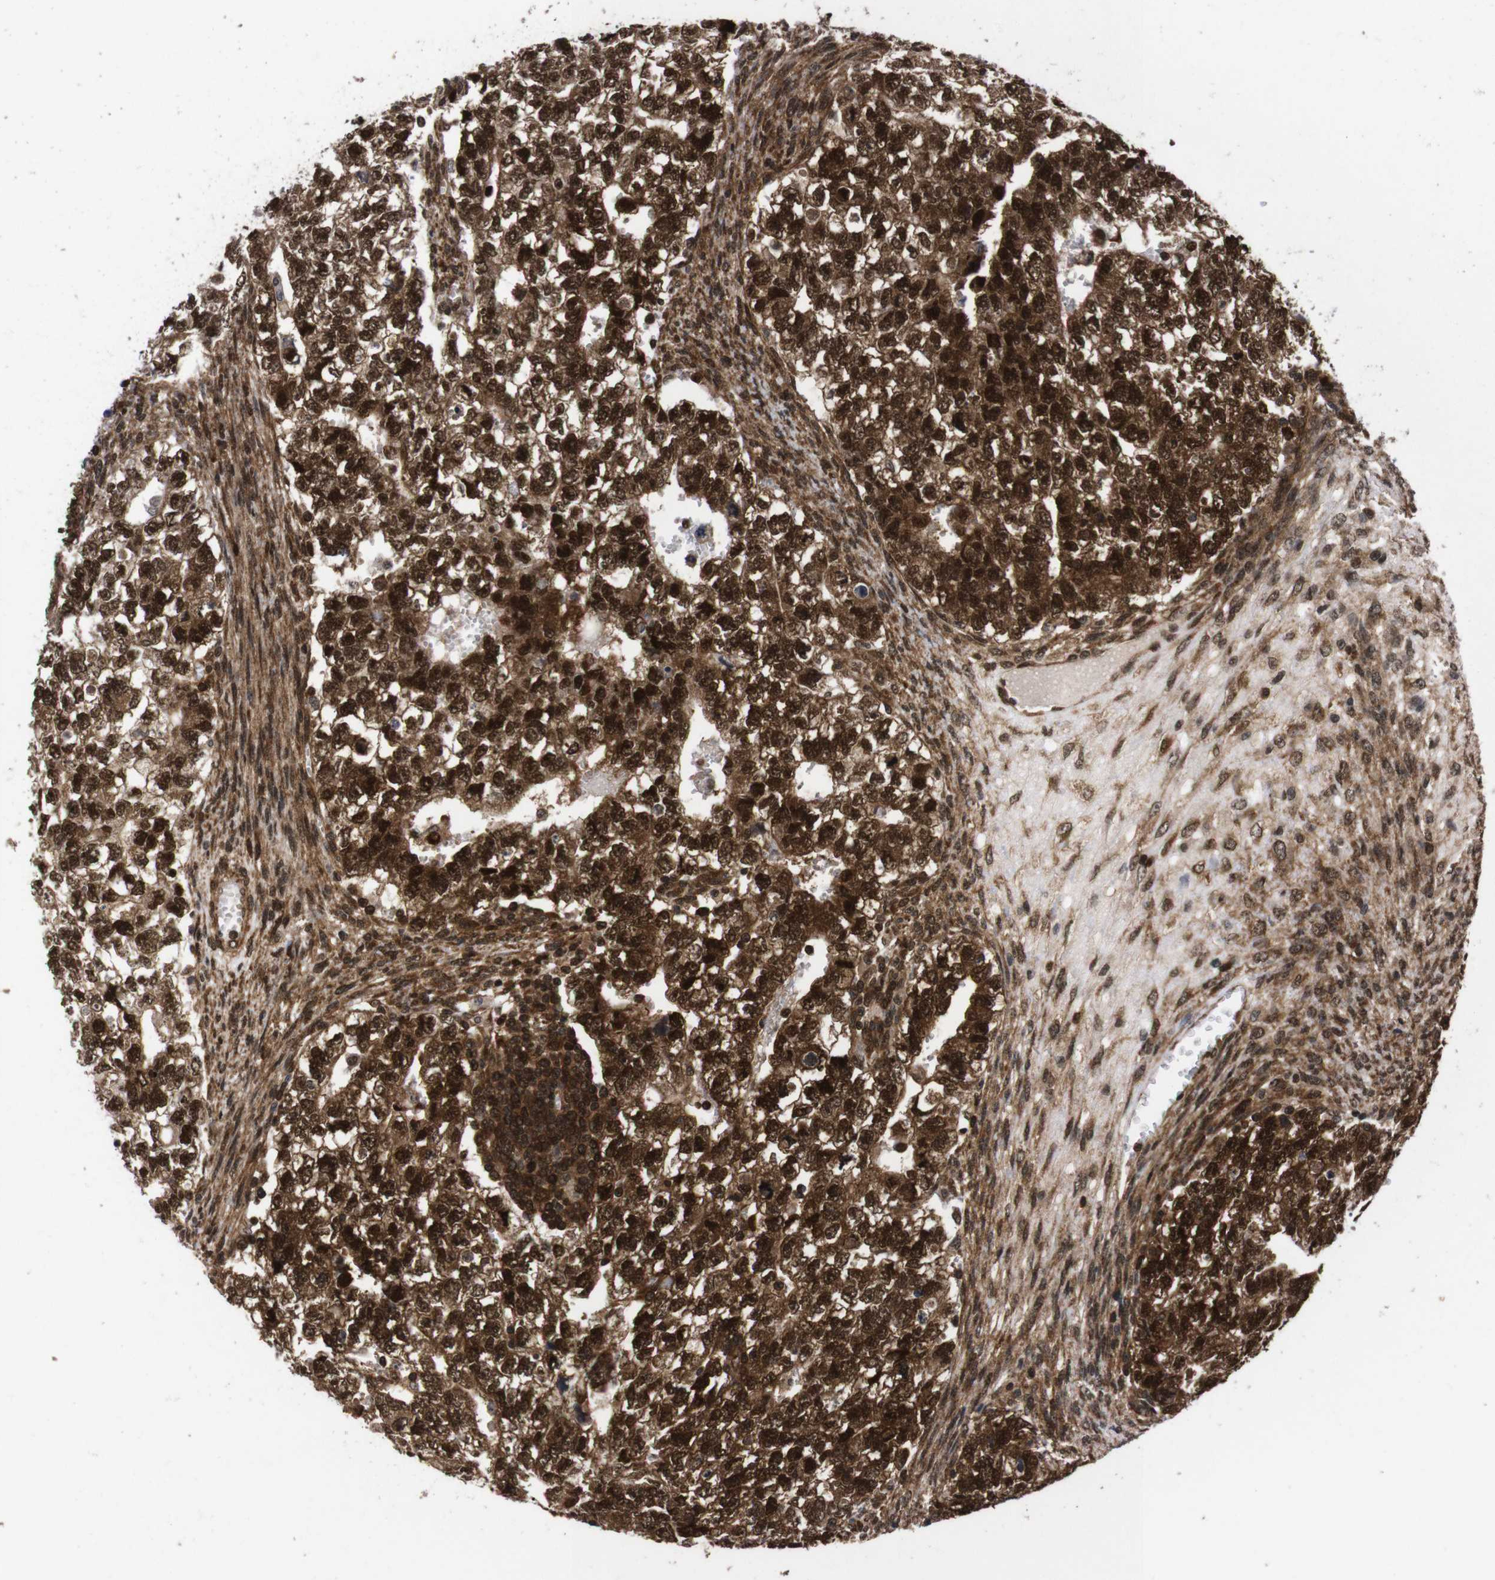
{"staining": {"intensity": "strong", "quantity": ">75%", "location": "cytoplasmic/membranous,nuclear"}, "tissue": "testis cancer", "cell_type": "Tumor cells", "image_type": "cancer", "snomed": [{"axis": "morphology", "description": "Seminoma, NOS"}, {"axis": "morphology", "description": "Carcinoma, Embryonal, NOS"}, {"axis": "topography", "description": "Testis"}], "caption": "Protein analysis of embryonal carcinoma (testis) tissue shows strong cytoplasmic/membranous and nuclear staining in approximately >75% of tumor cells. The staining is performed using DAB (3,3'-diaminobenzidine) brown chromogen to label protein expression. The nuclei are counter-stained blue using hematoxylin.", "gene": "UBQLN2", "patient": {"sex": "male", "age": 38}}